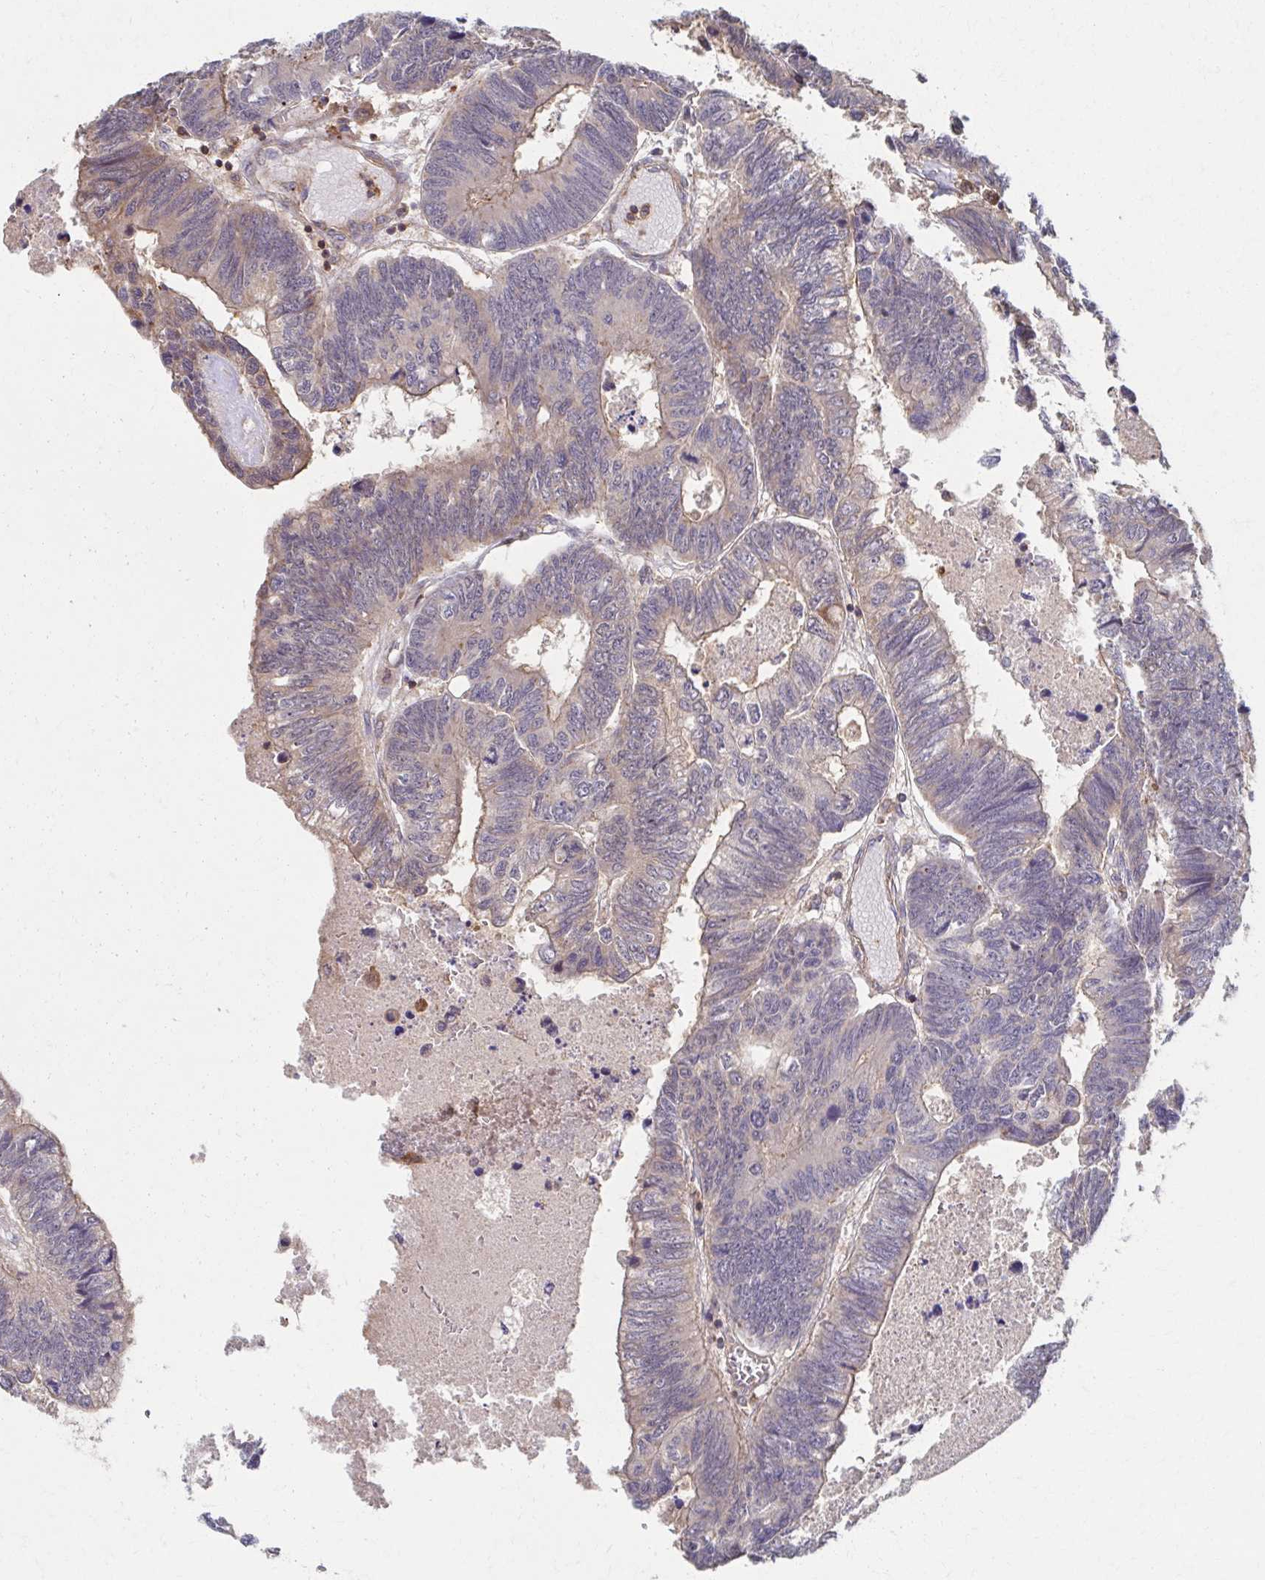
{"staining": {"intensity": "moderate", "quantity": ">75%", "location": "cytoplasmic/membranous"}, "tissue": "colorectal cancer", "cell_type": "Tumor cells", "image_type": "cancer", "snomed": [{"axis": "morphology", "description": "Adenocarcinoma, NOS"}, {"axis": "topography", "description": "Colon"}], "caption": "Colorectal cancer stained for a protein exhibits moderate cytoplasmic/membranous positivity in tumor cells.", "gene": "KLHL34", "patient": {"sex": "male", "age": 62}}